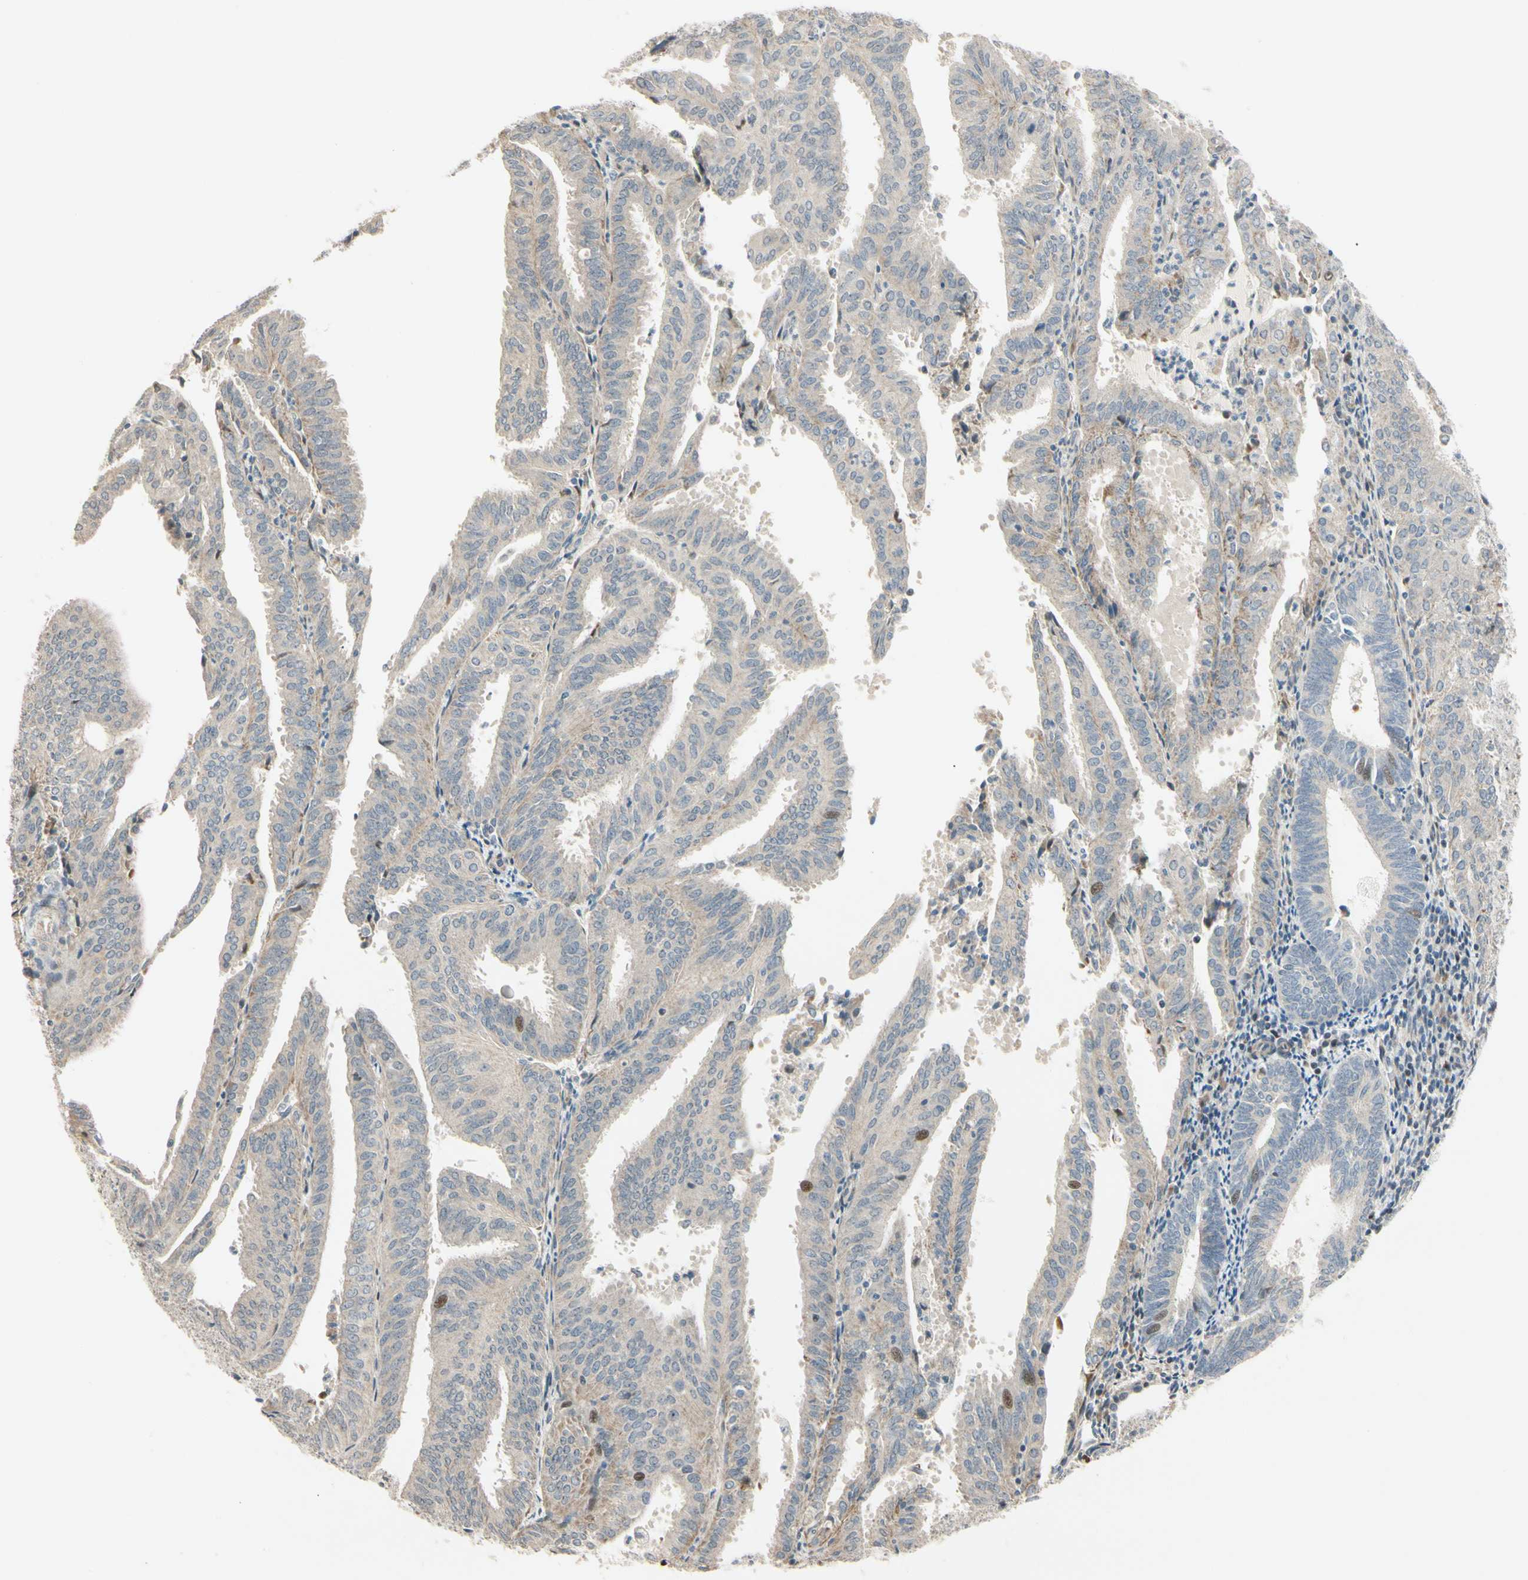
{"staining": {"intensity": "weak", "quantity": ">75%", "location": "cytoplasmic/membranous"}, "tissue": "endometrial cancer", "cell_type": "Tumor cells", "image_type": "cancer", "snomed": [{"axis": "morphology", "description": "Adenocarcinoma, NOS"}, {"axis": "topography", "description": "Uterus"}], "caption": "The histopathology image exhibits a brown stain indicating the presence of a protein in the cytoplasmic/membranous of tumor cells in endometrial cancer (adenocarcinoma). (Stains: DAB (3,3'-diaminobenzidine) in brown, nuclei in blue, Microscopy: brightfield microscopy at high magnification).", "gene": "P4HA3", "patient": {"sex": "female", "age": 60}}